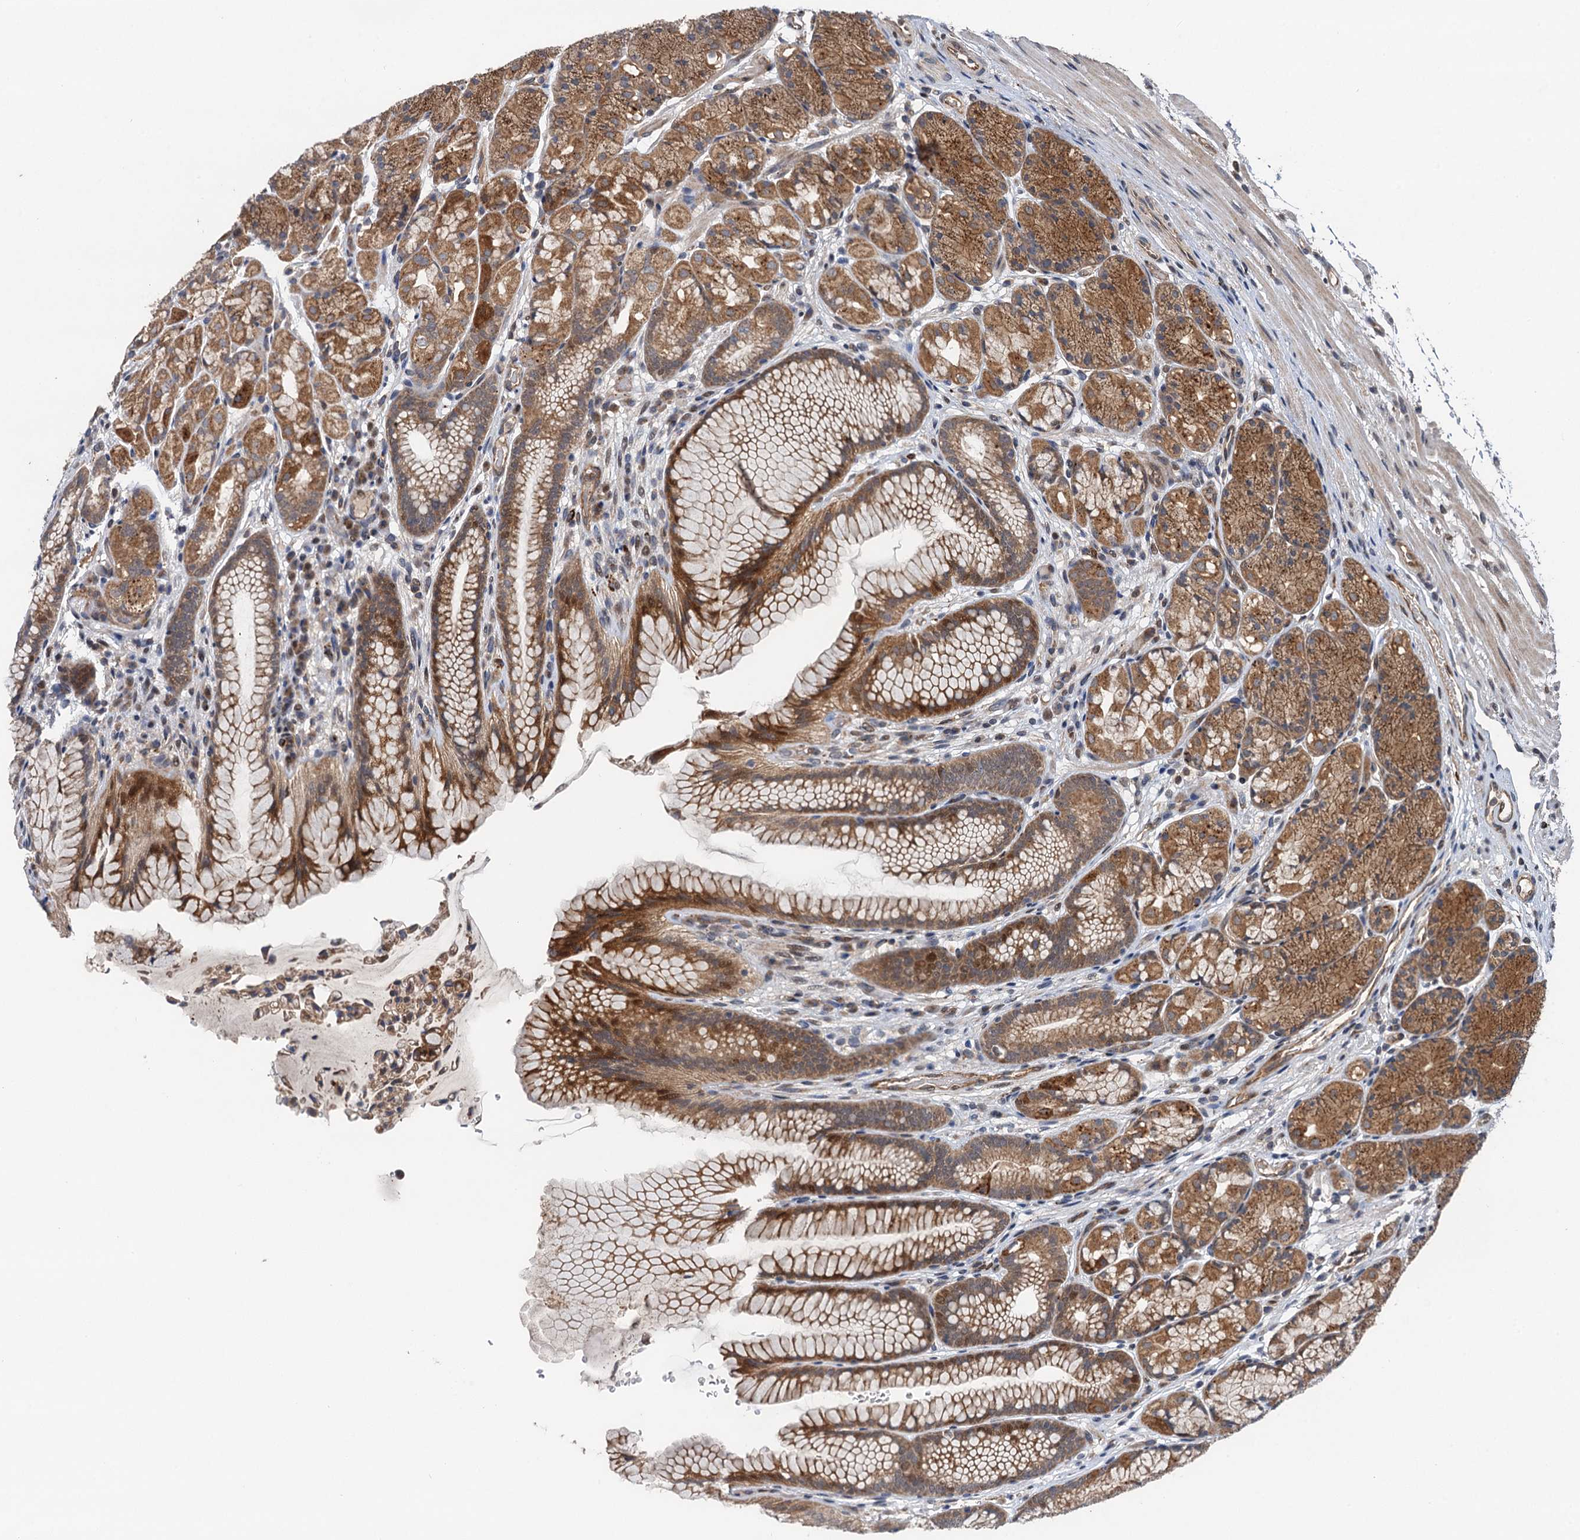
{"staining": {"intensity": "moderate", "quantity": ">75%", "location": "cytoplasmic/membranous,nuclear"}, "tissue": "stomach", "cell_type": "Glandular cells", "image_type": "normal", "snomed": [{"axis": "morphology", "description": "Normal tissue, NOS"}, {"axis": "topography", "description": "Stomach"}], "caption": "Benign stomach exhibits moderate cytoplasmic/membranous,nuclear positivity in approximately >75% of glandular cells, visualized by immunohistochemistry. (brown staining indicates protein expression, while blue staining denotes nuclei).", "gene": "NLRP10", "patient": {"sex": "male", "age": 63}}